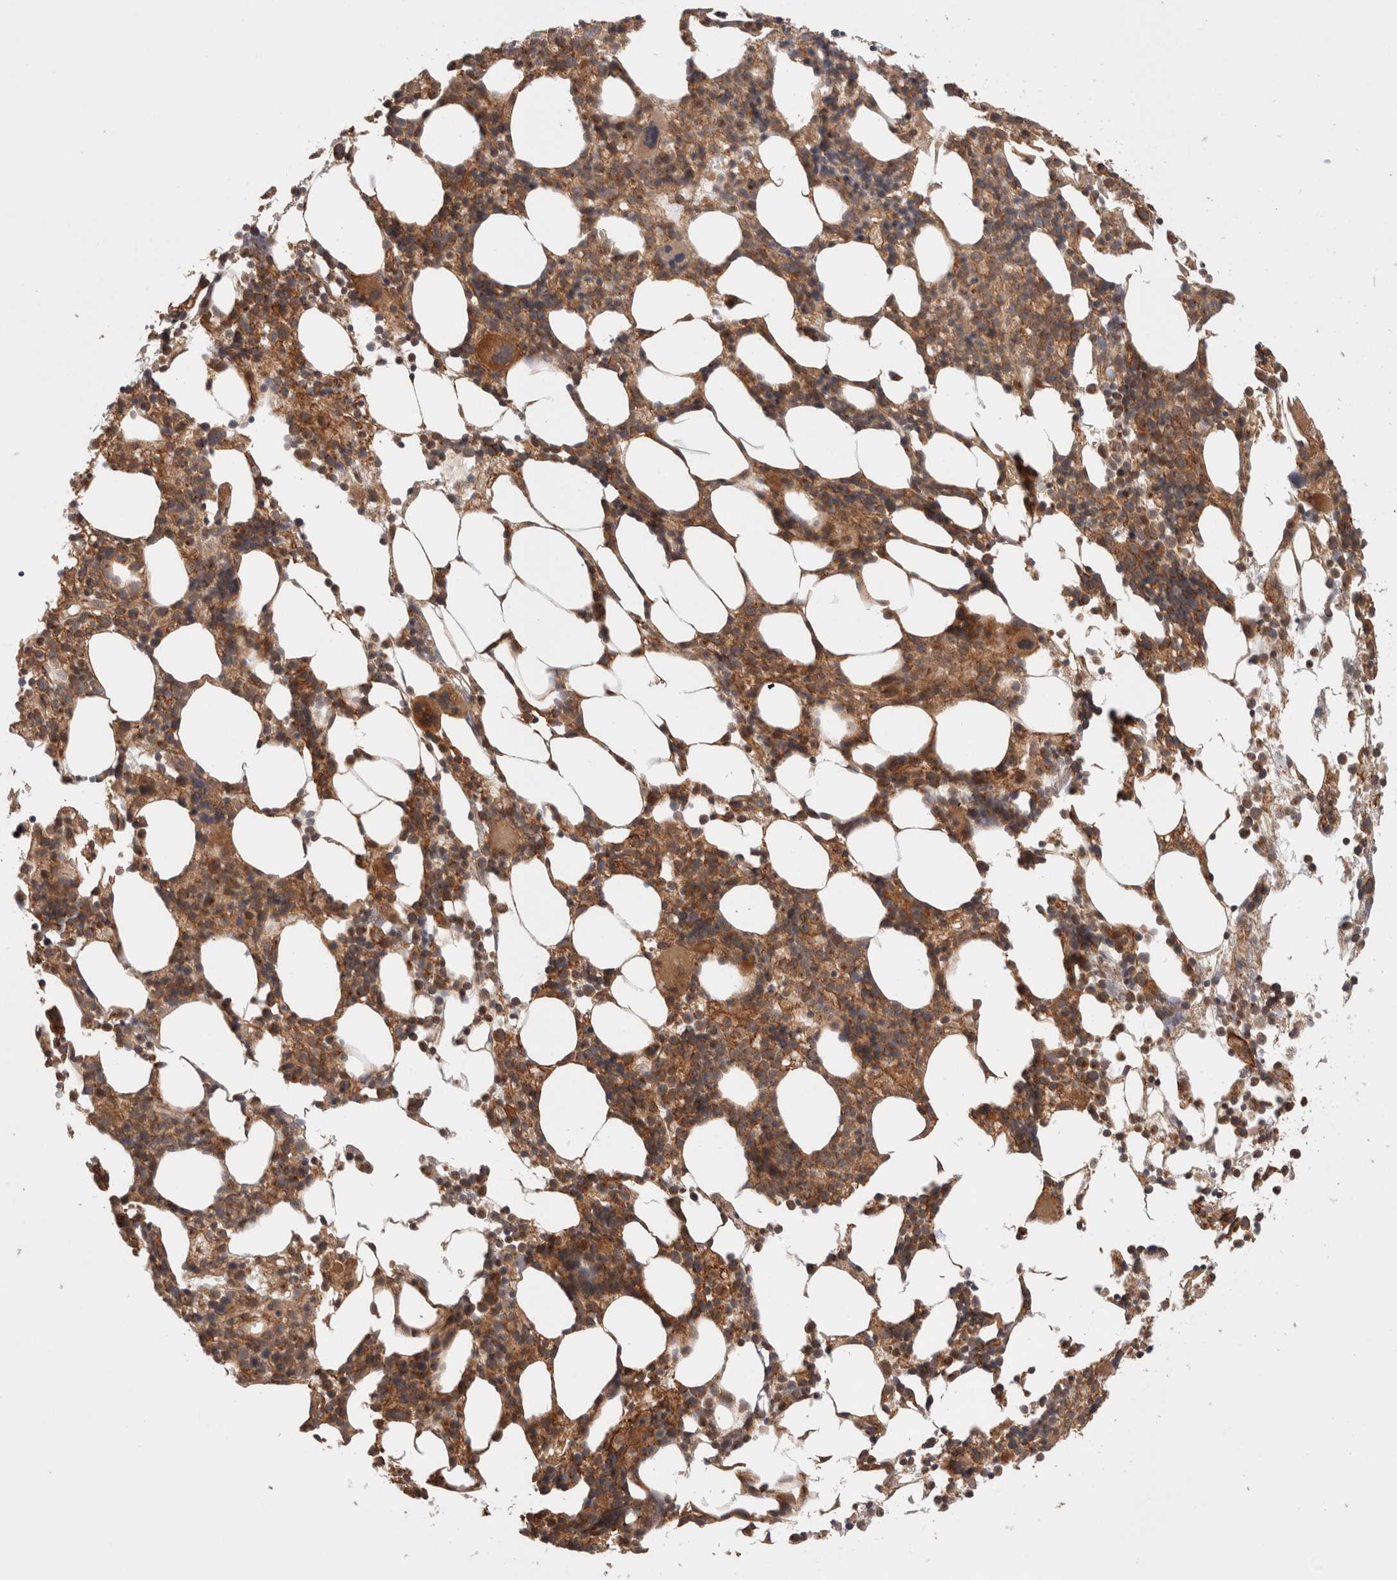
{"staining": {"intensity": "moderate", "quantity": ">75%", "location": "cytoplasmic/membranous"}, "tissue": "bone marrow", "cell_type": "Hematopoietic cells", "image_type": "normal", "snomed": [{"axis": "morphology", "description": "Normal tissue, NOS"}, {"axis": "morphology", "description": "Inflammation, NOS"}, {"axis": "topography", "description": "Bone marrow"}], "caption": "An IHC photomicrograph of normal tissue is shown. Protein staining in brown highlights moderate cytoplasmic/membranous positivity in bone marrow within hematopoietic cells.", "gene": "SIKE1", "patient": {"sex": "male", "age": 55}}